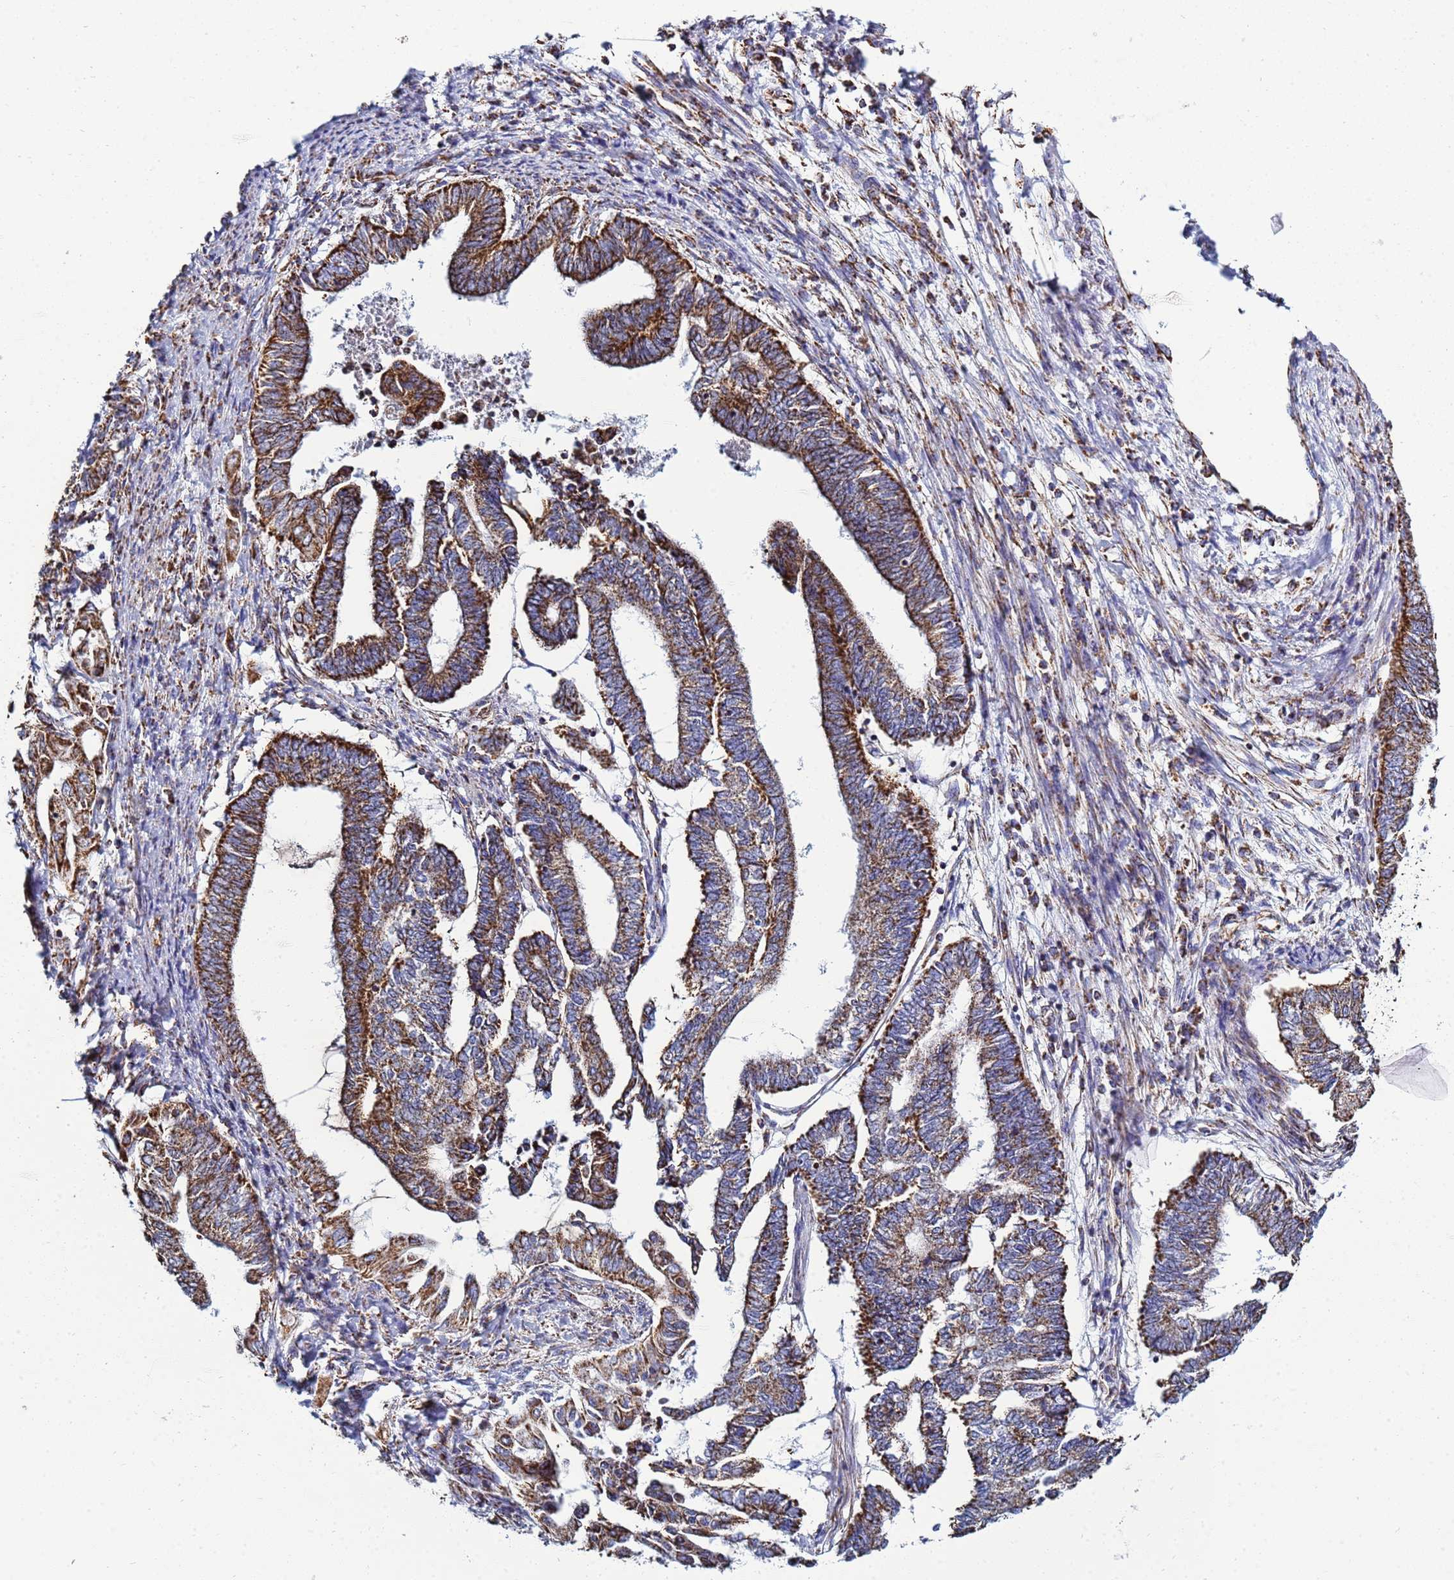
{"staining": {"intensity": "strong", "quantity": ">75%", "location": "cytoplasmic/membranous"}, "tissue": "endometrial cancer", "cell_type": "Tumor cells", "image_type": "cancer", "snomed": [{"axis": "morphology", "description": "Adenocarcinoma, NOS"}, {"axis": "topography", "description": "Uterus"}, {"axis": "topography", "description": "Endometrium"}], "caption": "Immunohistochemistry of endometrial cancer displays high levels of strong cytoplasmic/membranous expression in about >75% of tumor cells.", "gene": "COQ4", "patient": {"sex": "female", "age": 70}}